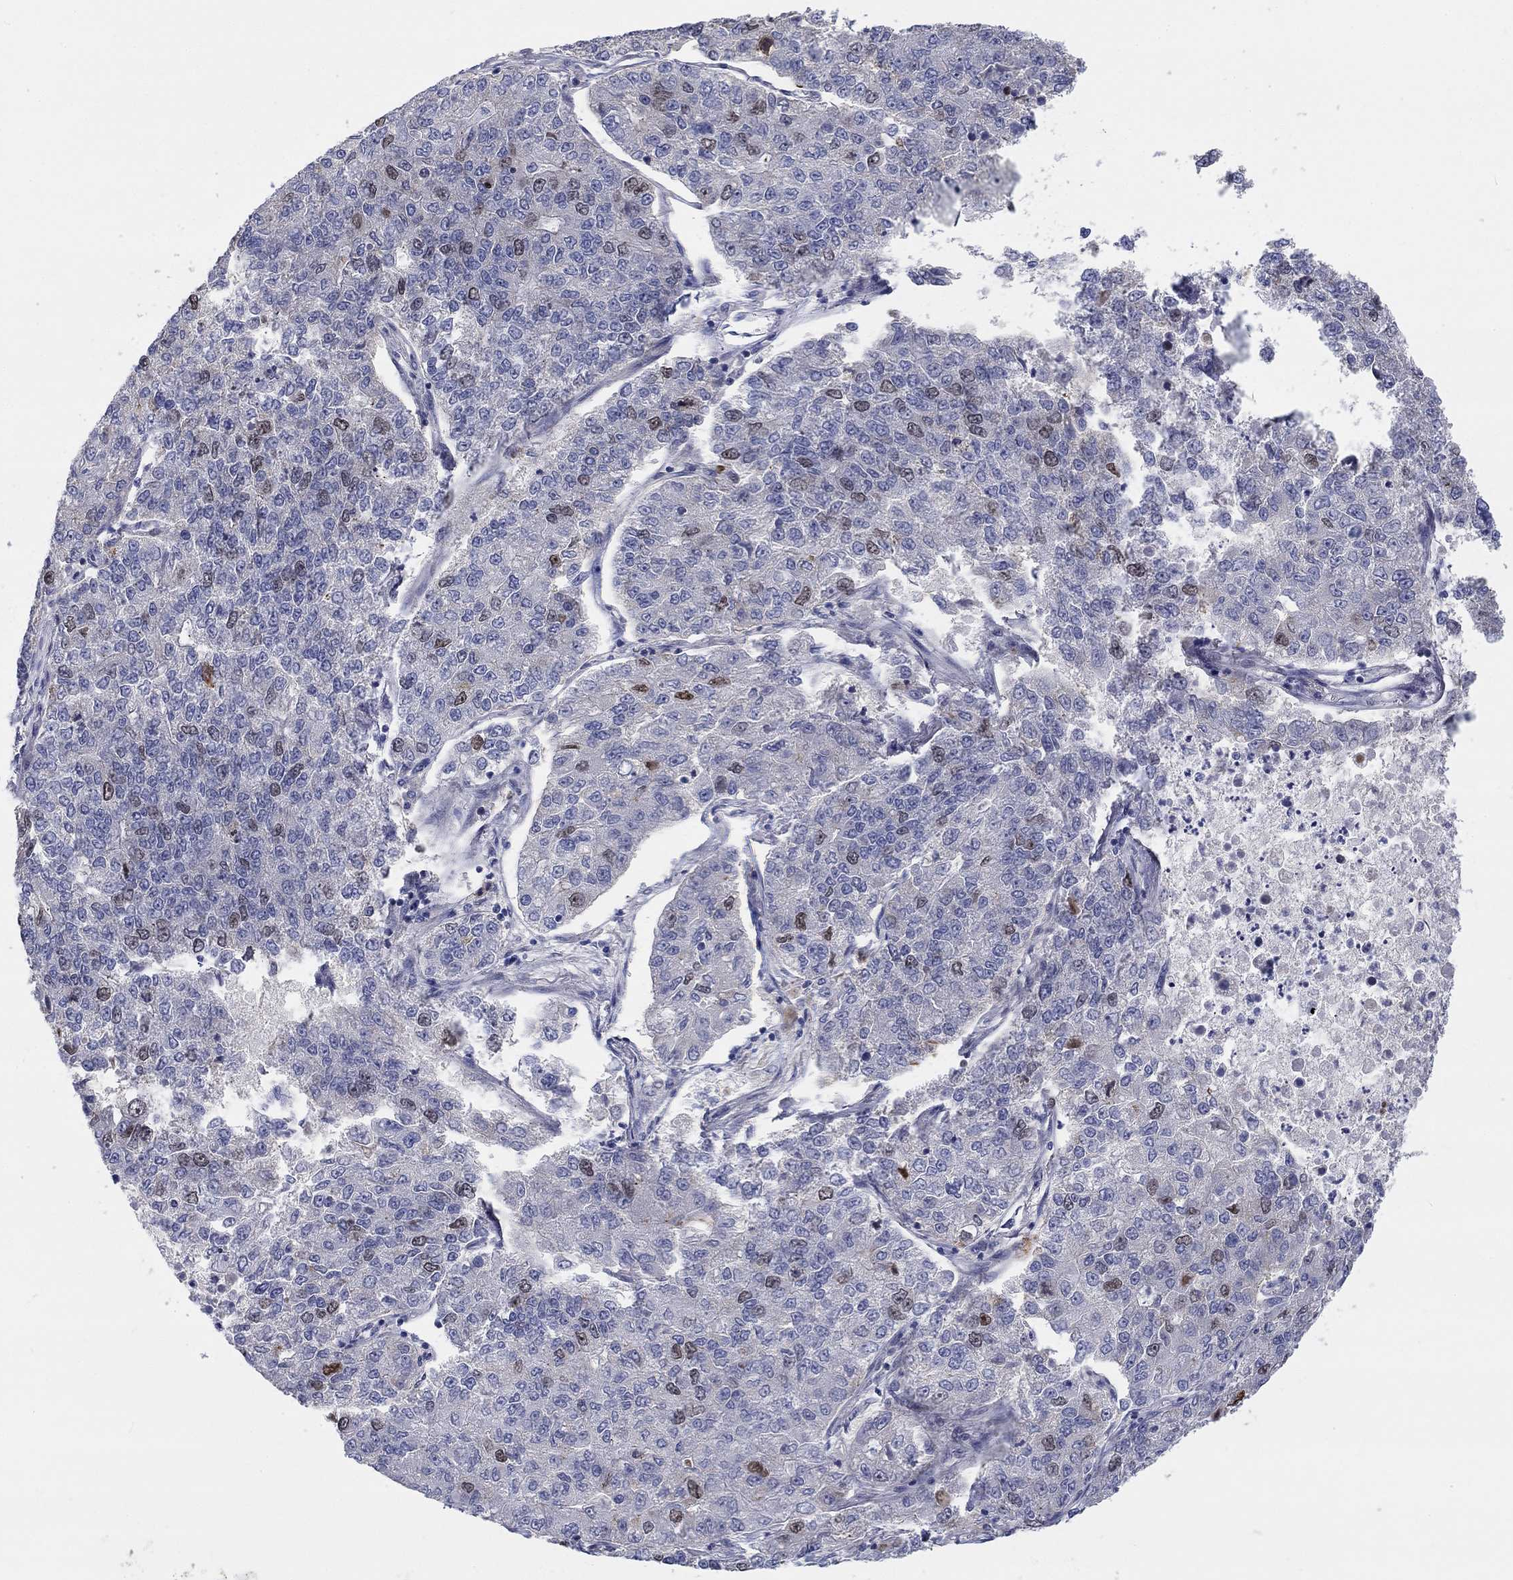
{"staining": {"intensity": "moderate", "quantity": "<25%", "location": "nuclear"}, "tissue": "lung cancer", "cell_type": "Tumor cells", "image_type": "cancer", "snomed": [{"axis": "morphology", "description": "Adenocarcinoma, NOS"}, {"axis": "topography", "description": "Lung"}], "caption": "This micrograph reveals lung cancer stained with immunohistochemistry to label a protein in brown. The nuclear of tumor cells show moderate positivity for the protein. Nuclei are counter-stained blue.", "gene": "PRC1", "patient": {"sex": "male", "age": 49}}